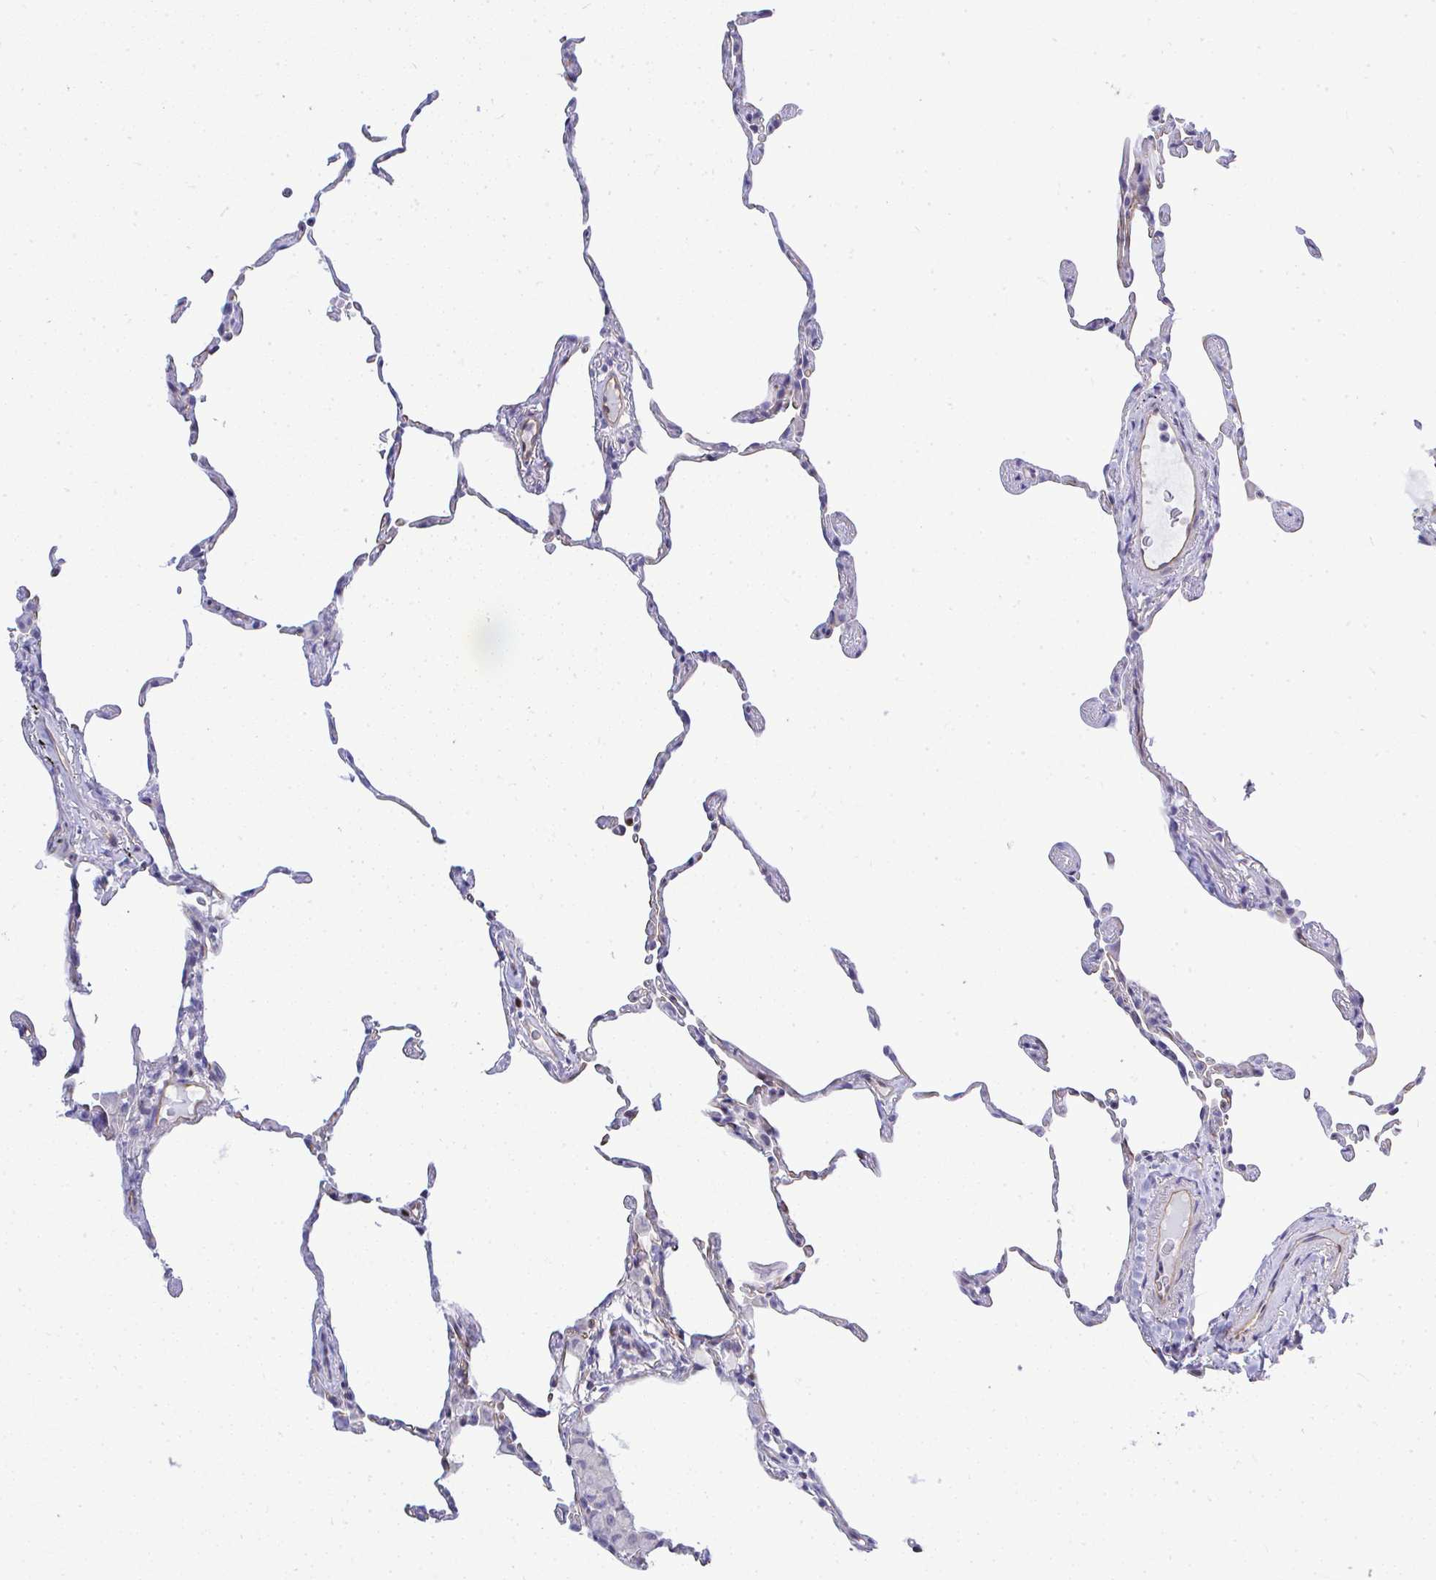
{"staining": {"intensity": "negative", "quantity": "none", "location": "none"}, "tissue": "lung", "cell_type": "Alveolar cells", "image_type": "normal", "snomed": [{"axis": "morphology", "description": "Normal tissue, NOS"}, {"axis": "topography", "description": "Lung"}], "caption": "Human lung stained for a protein using immunohistochemistry (IHC) shows no positivity in alveolar cells.", "gene": "SLC25A51", "patient": {"sex": "female", "age": 57}}